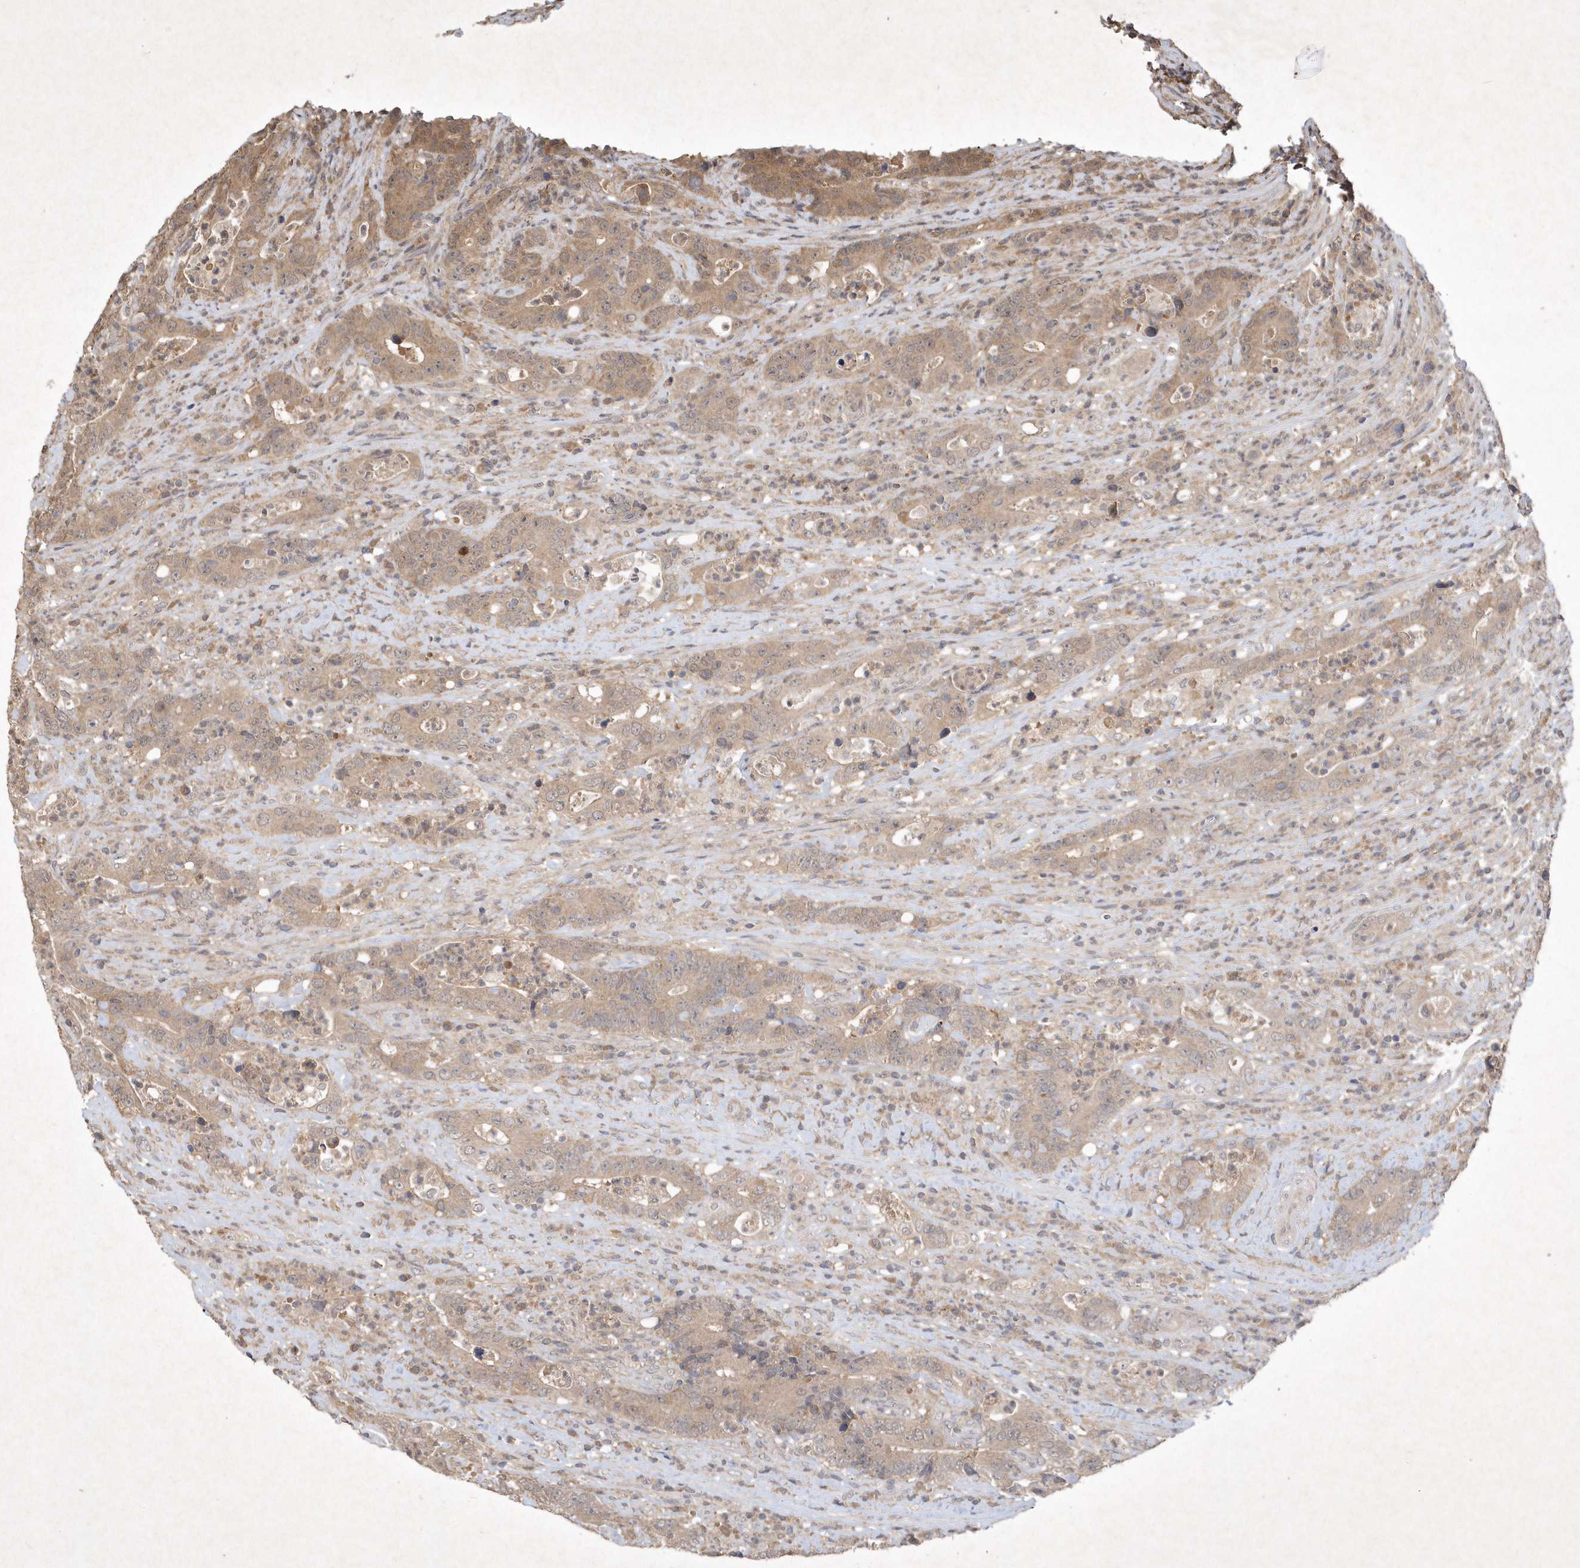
{"staining": {"intensity": "weak", "quantity": "25%-75%", "location": "cytoplasmic/membranous"}, "tissue": "colorectal cancer", "cell_type": "Tumor cells", "image_type": "cancer", "snomed": [{"axis": "morphology", "description": "Adenocarcinoma, NOS"}, {"axis": "topography", "description": "Colon"}], "caption": "A high-resolution image shows IHC staining of colorectal cancer, which exhibits weak cytoplasmic/membranous positivity in about 25%-75% of tumor cells.", "gene": "AKR7A2", "patient": {"sex": "female", "age": 75}}